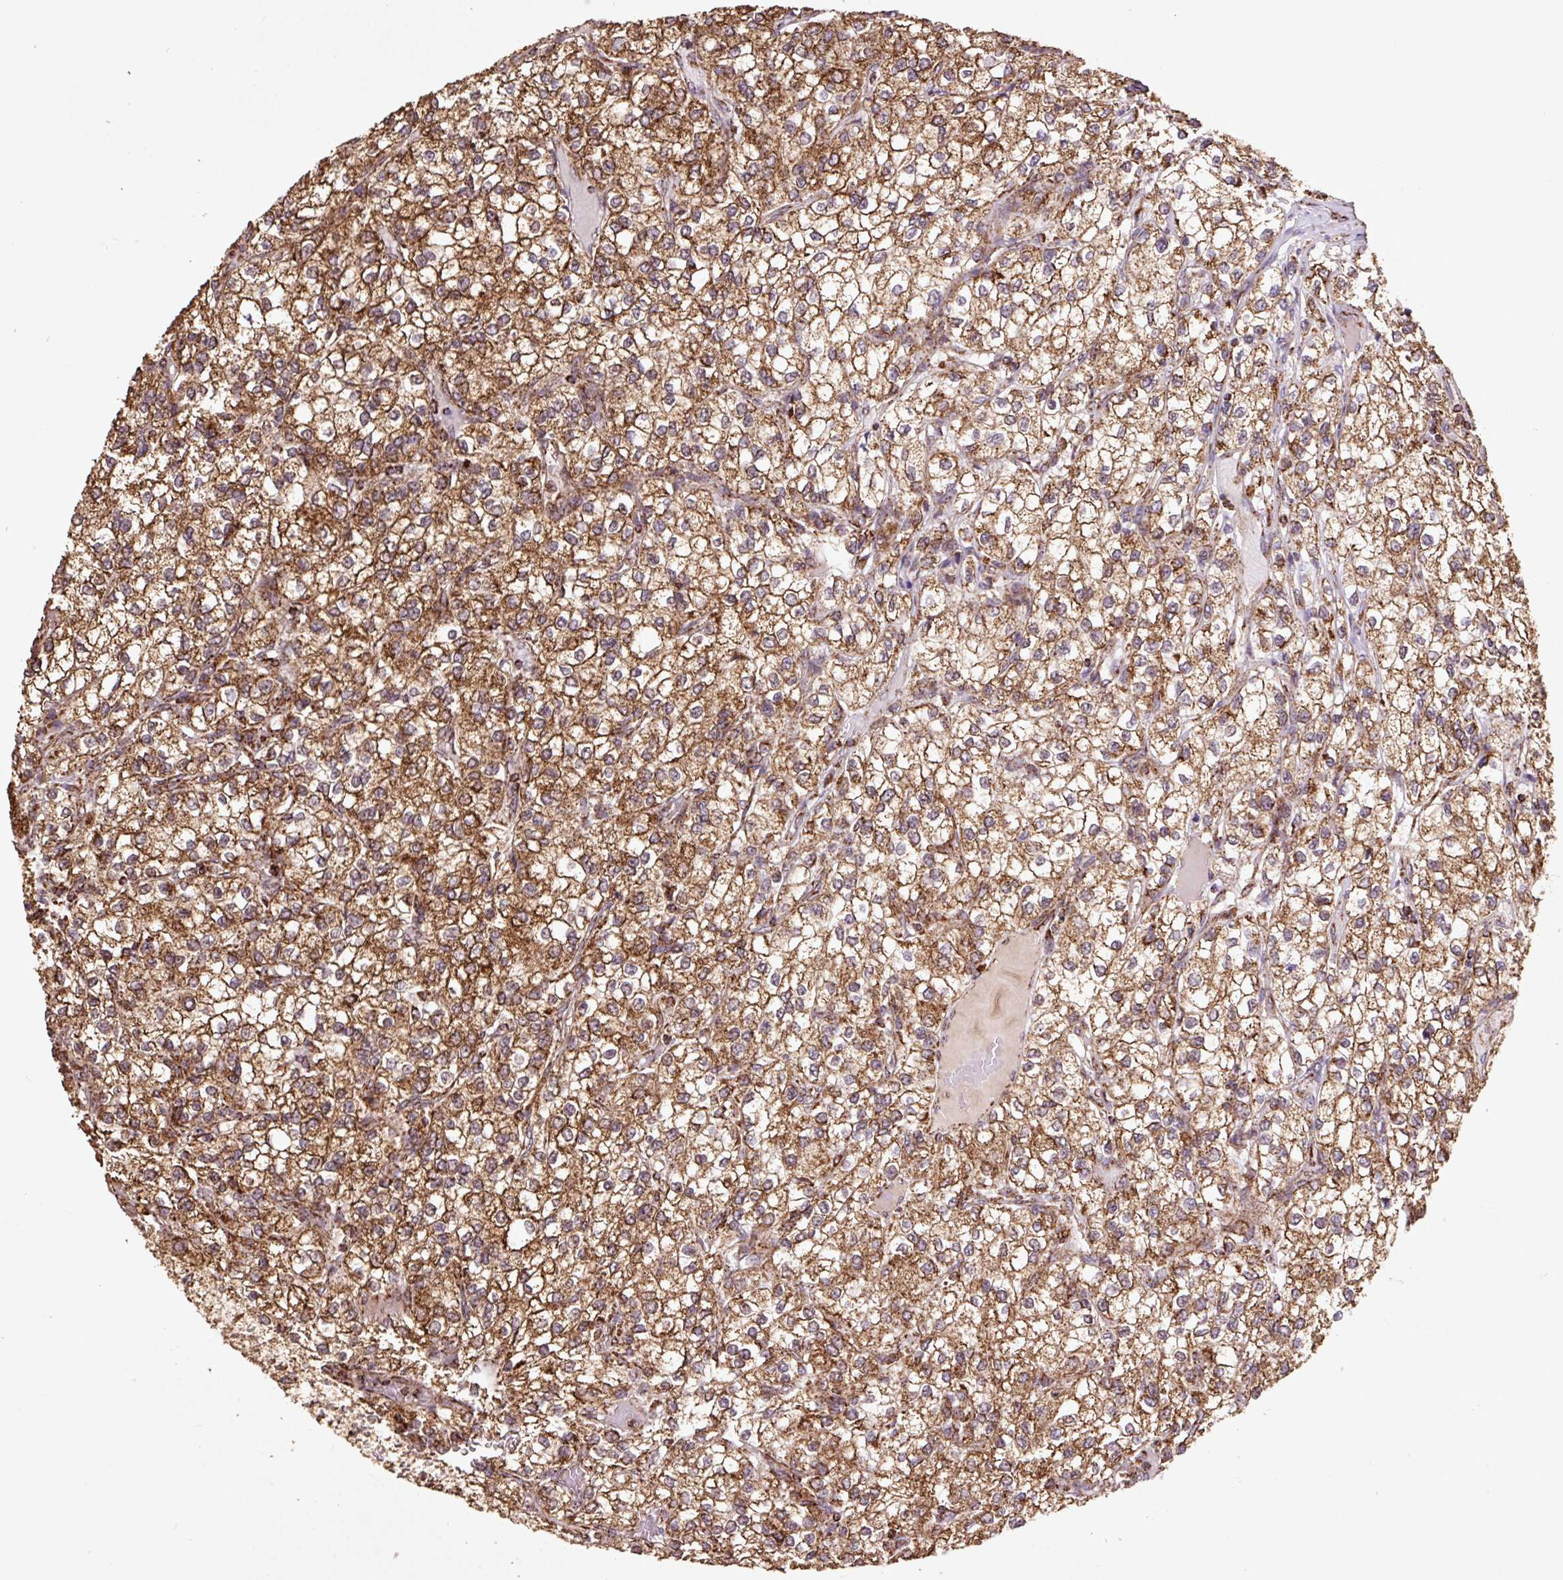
{"staining": {"intensity": "strong", "quantity": ">75%", "location": "cytoplasmic/membranous"}, "tissue": "renal cancer", "cell_type": "Tumor cells", "image_type": "cancer", "snomed": [{"axis": "morphology", "description": "Adenocarcinoma, NOS"}, {"axis": "topography", "description": "Kidney"}], "caption": "Renal cancer was stained to show a protein in brown. There is high levels of strong cytoplasmic/membranous expression in about >75% of tumor cells.", "gene": "ATP5F1A", "patient": {"sex": "male", "age": 80}}